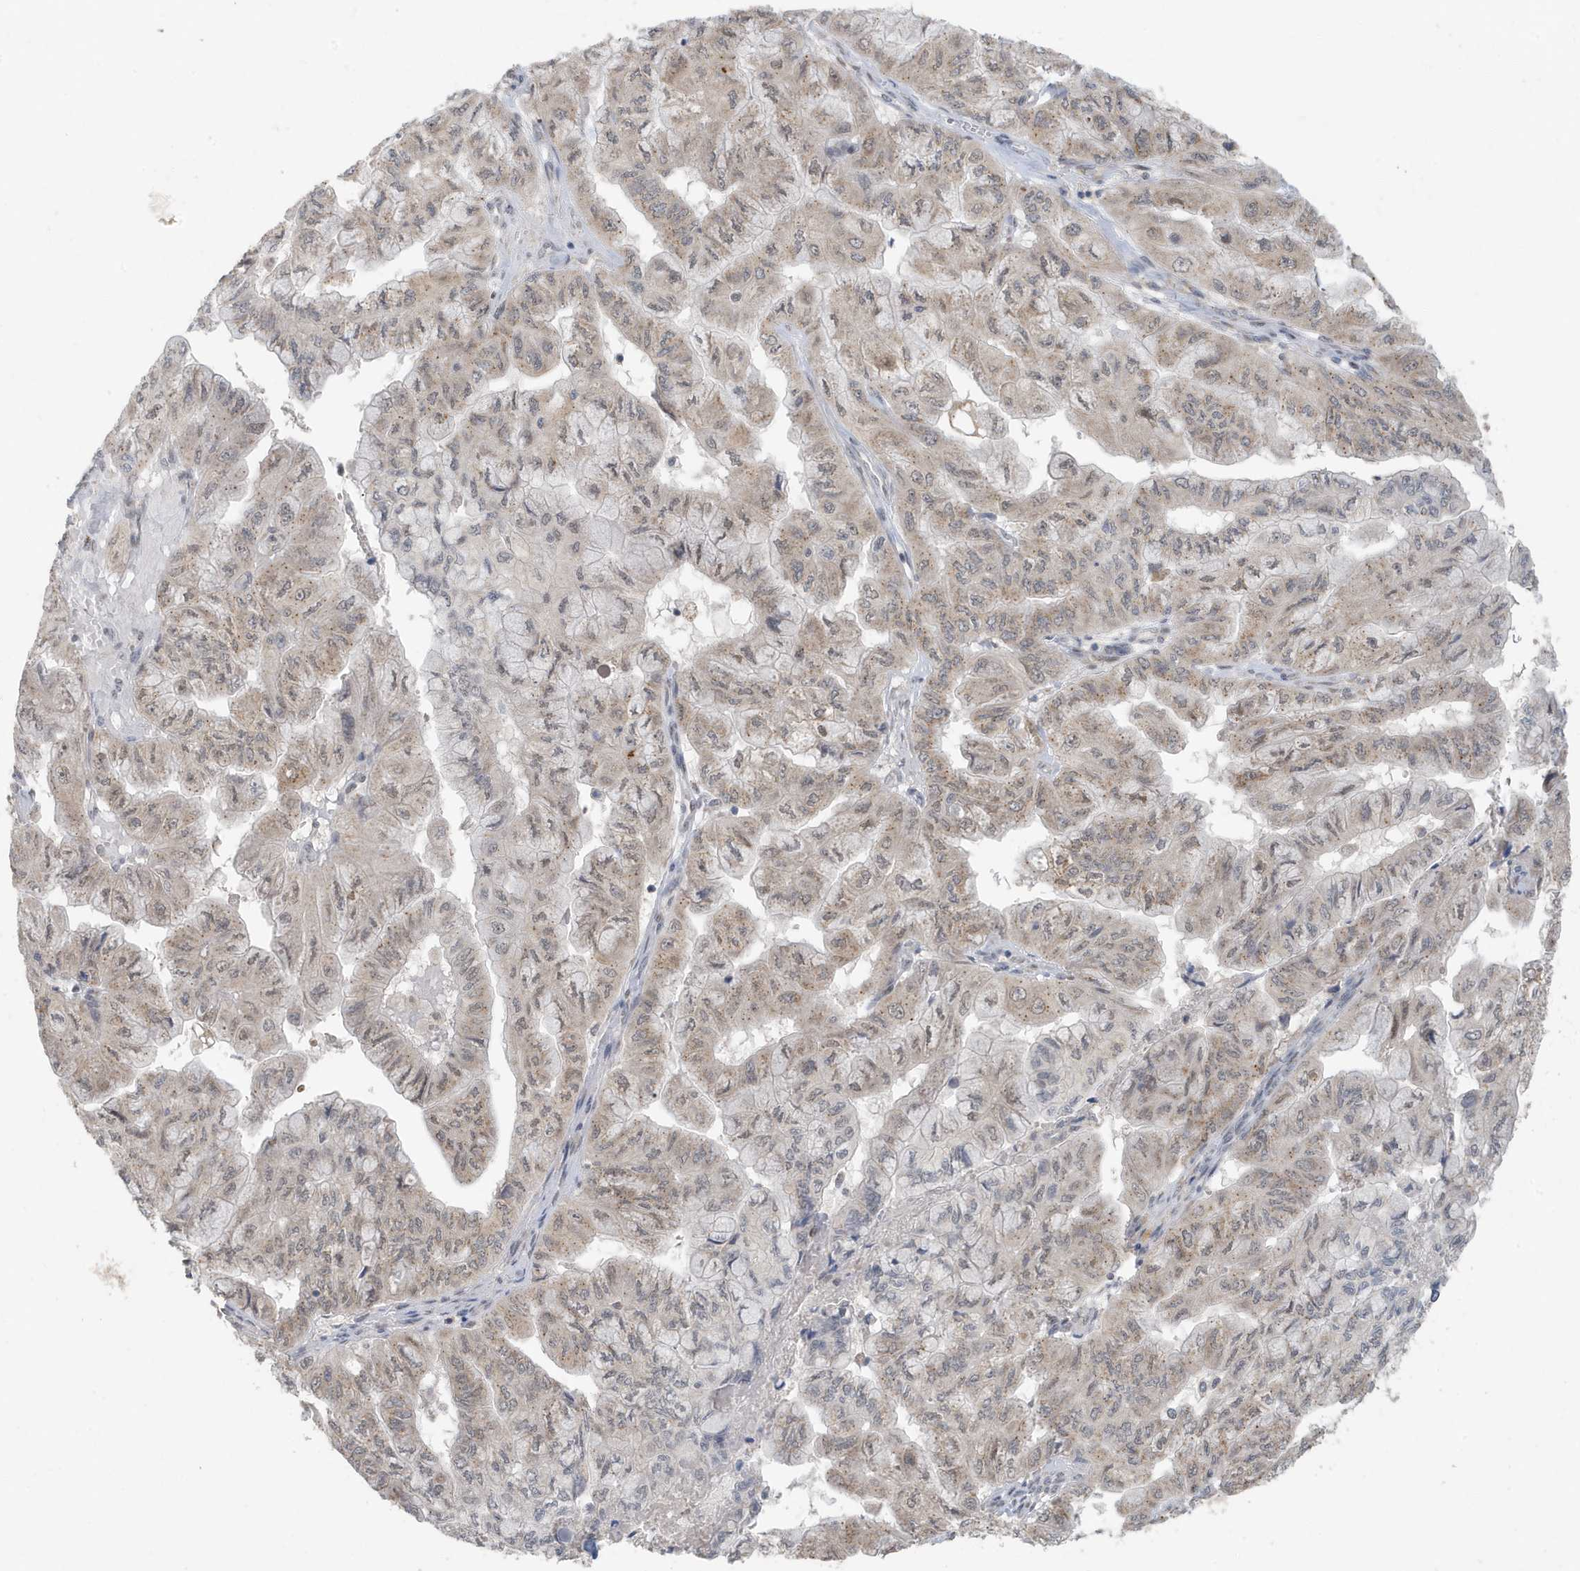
{"staining": {"intensity": "weak", "quantity": "25%-75%", "location": "cytoplasmic/membranous,nuclear"}, "tissue": "pancreatic cancer", "cell_type": "Tumor cells", "image_type": "cancer", "snomed": [{"axis": "morphology", "description": "Adenocarcinoma, NOS"}, {"axis": "topography", "description": "Pancreas"}], "caption": "Brown immunohistochemical staining in human pancreatic cancer (adenocarcinoma) reveals weak cytoplasmic/membranous and nuclear expression in about 25%-75% of tumor cells. (DAB (3,3'-diaminobenzidine) IHC, brown staining for protein, blue staining for nuclei).", "gene": "RER1", "patient": {"sex": "male", "age": 51}}